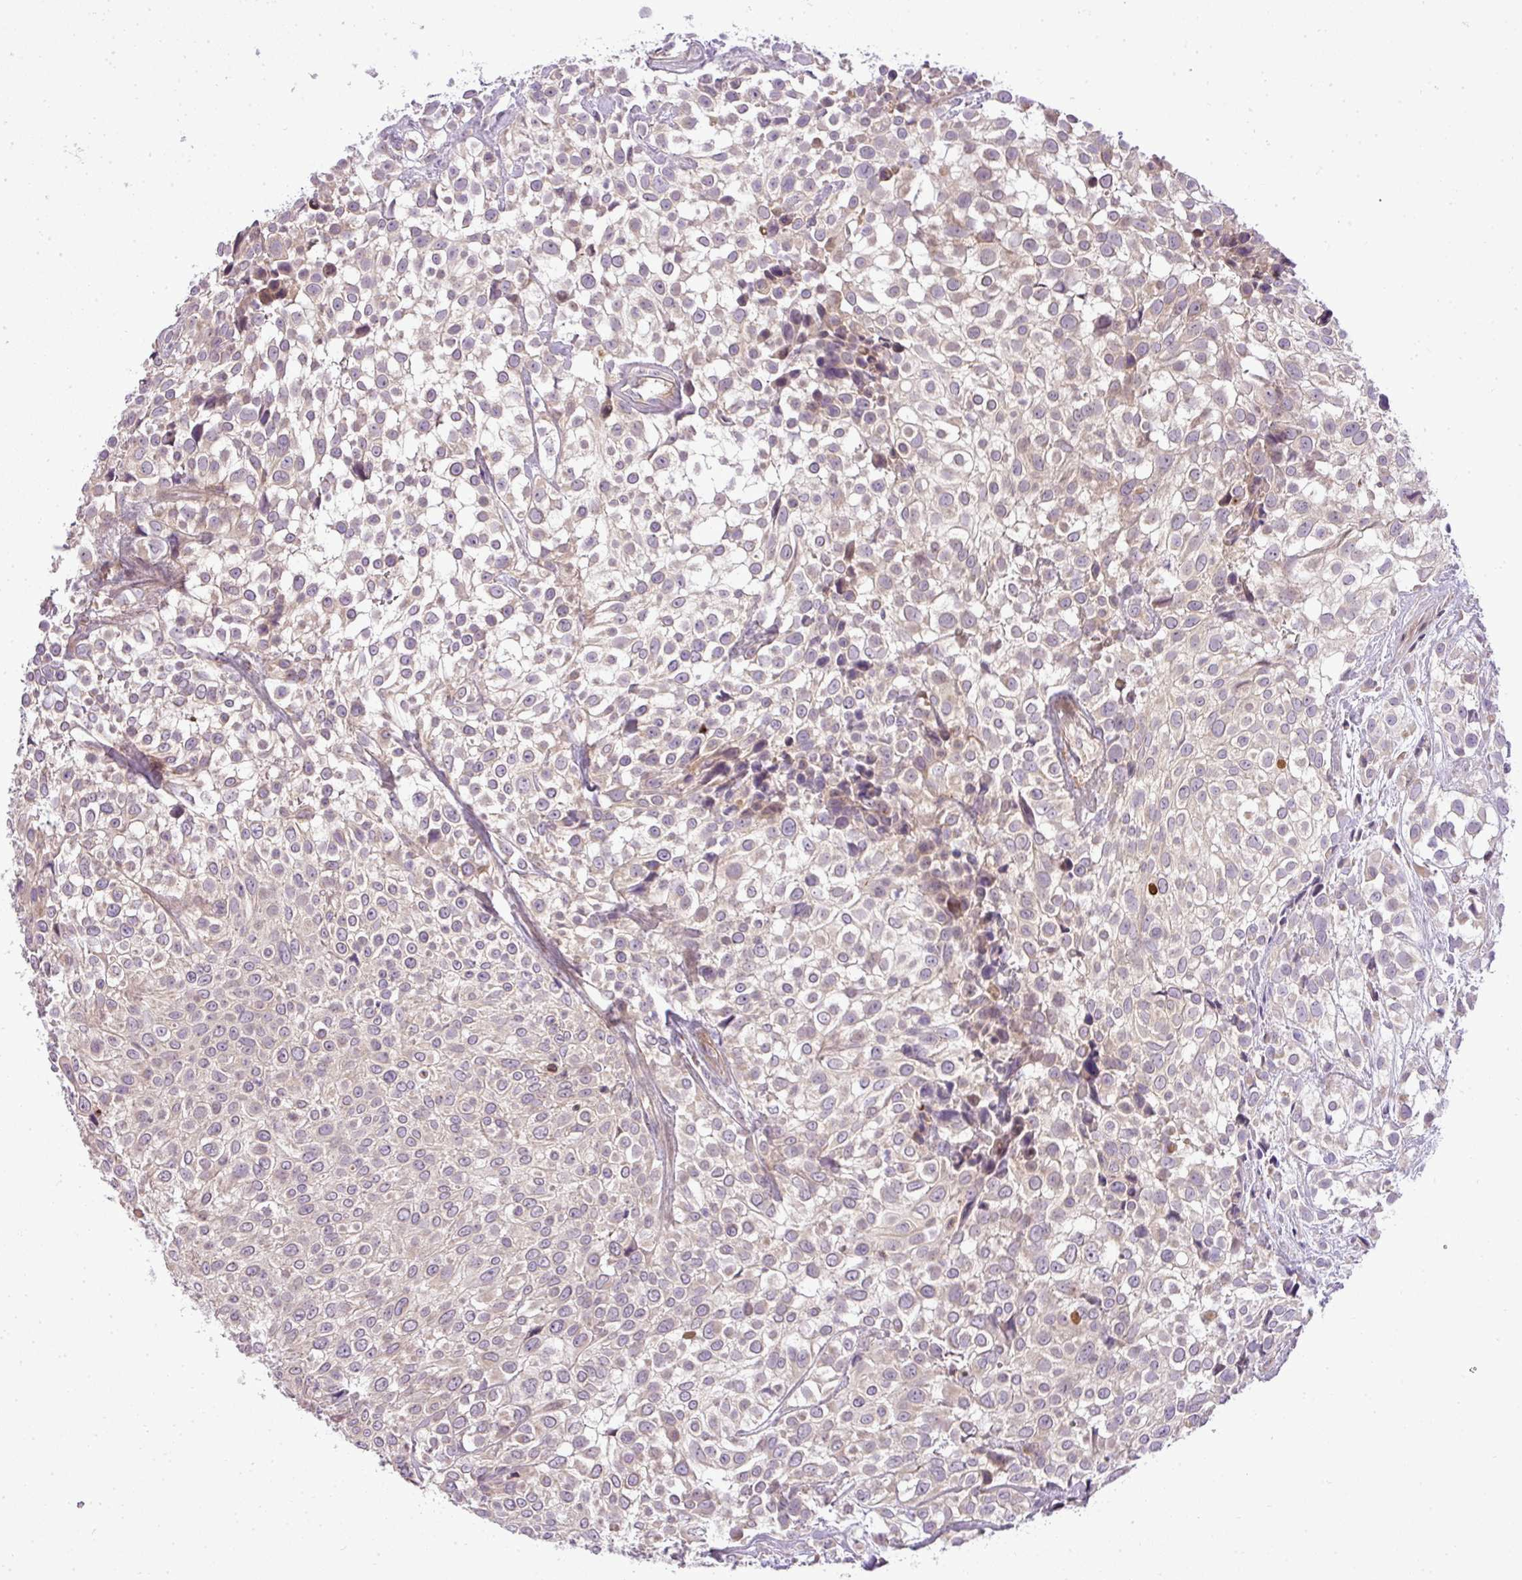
{"staining": {"intensity": "weak", "quantity": "25%-75%", "location": "cytoplasmic/membranous"}, "tissue": "urothelial cancer", "cell_type": "Tumor cells", "image_type": "cancer", "snomed": [{"axis": "morphology", "description": "Urothelial carcinoma, High grade"}, {"axis": "topography", "description": "Urinary bladder"}], "caption": "Tumor cells exhibit low levels of weak cytoplasmic/membranous expression in approximately 25%-75% of cells in human urothelial cancer. The protein of interest is stained brown, and the nuclei are stained in blue (DAB IHC with brightfield microscopy, high magnification).", "gene": "ZDHHC1", "patient": {"sex": "male", "age": 56}}